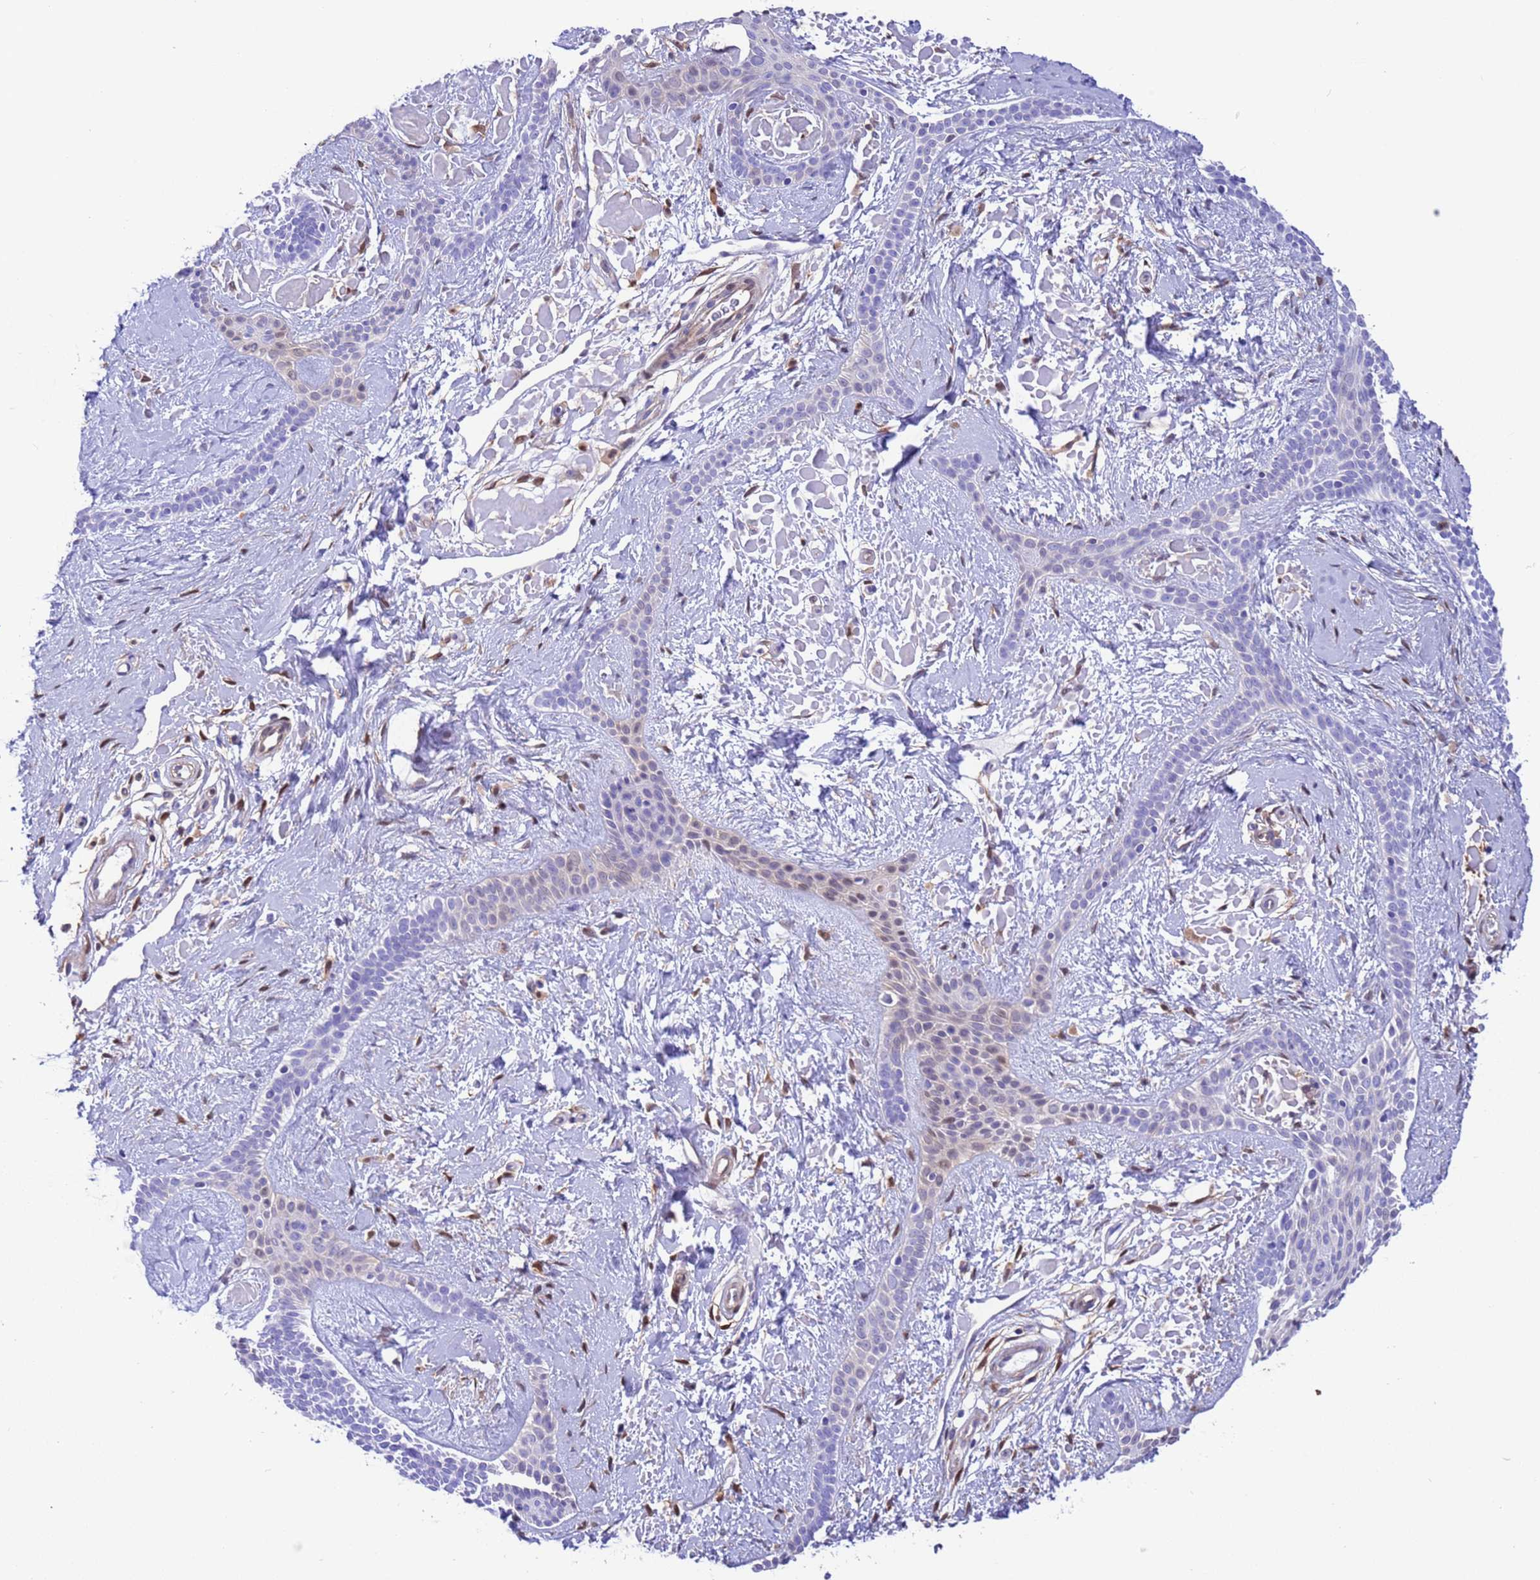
{"staining": {"intensity": "weak", "quantity": "<25%", "location": "nuclear"}, "tissue": "skin cancer", "cell_type": "Tumor cells", "image_type": "cancer", "snomed": [{"axis": "morphology", "description": "Basal cell carcinoma"}, {"axis": "topography", "description": "Skin"}], "caption": "Micrograph shows no significant protein expression in tumor cells of skin cancer (basal cell carcinoma).", "gene": "C6orf47", "patient": {"sex": "male", "age": 78}}